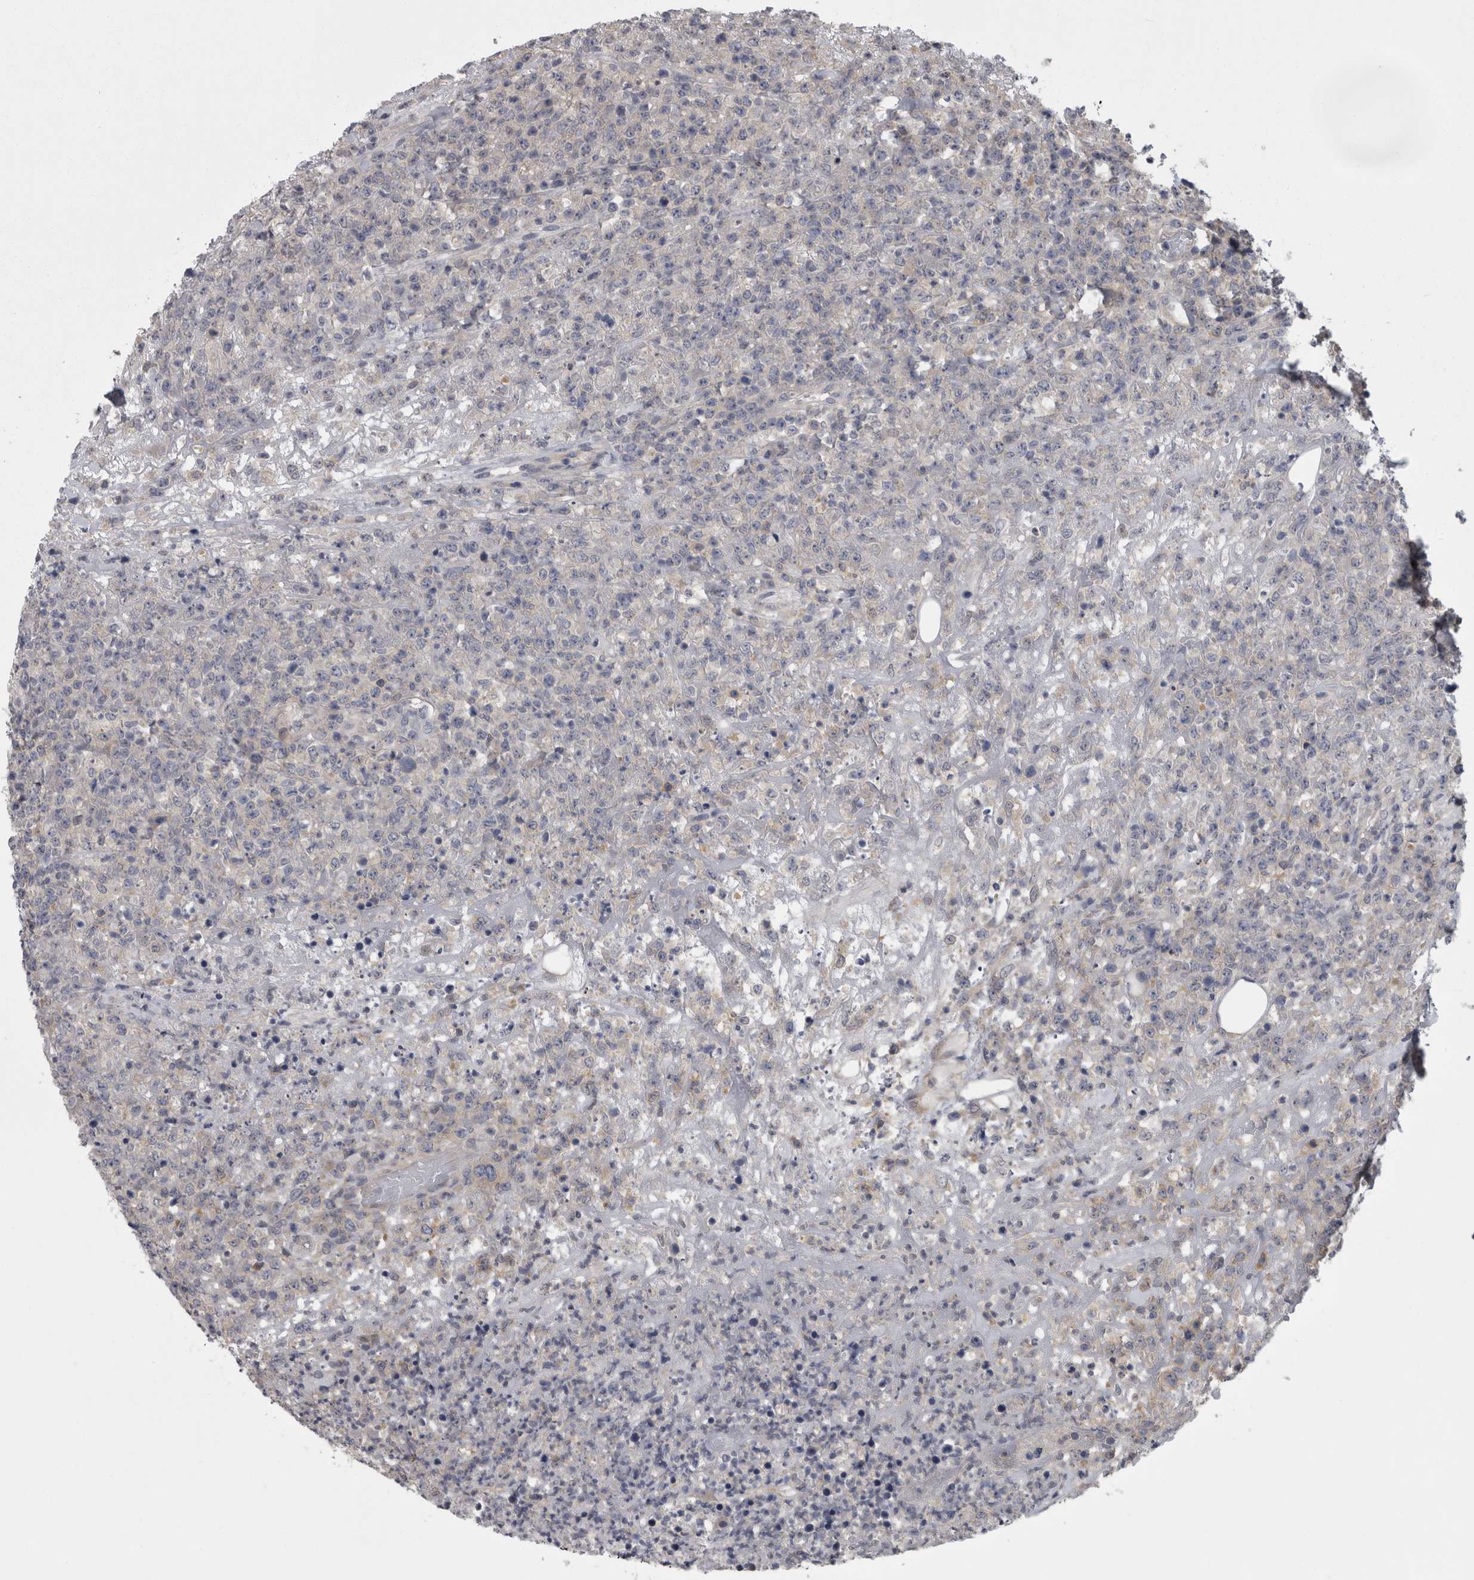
{"staining": {"intensity": "negative", "quantity": "none", "location": "none"}, "tissue": "lymphoma", "cell_type": "Tumor cells", "image_type": "cancer", "snomed": [{"axis": "morphology", "description": "Malignant lymphoma, non-Hodgkin's type, High grade"}, {"axis": "topography", "description": "Colon"}], "caption": "A high-resolution image shows immunohistochemistry (IHC) staining of high-grade malignant lymphoma, non-Hodgkin's type, which shows no significant expression in tumor cells.", "gene": "APRT", "patient": {"sex": "female", "age": 53}}